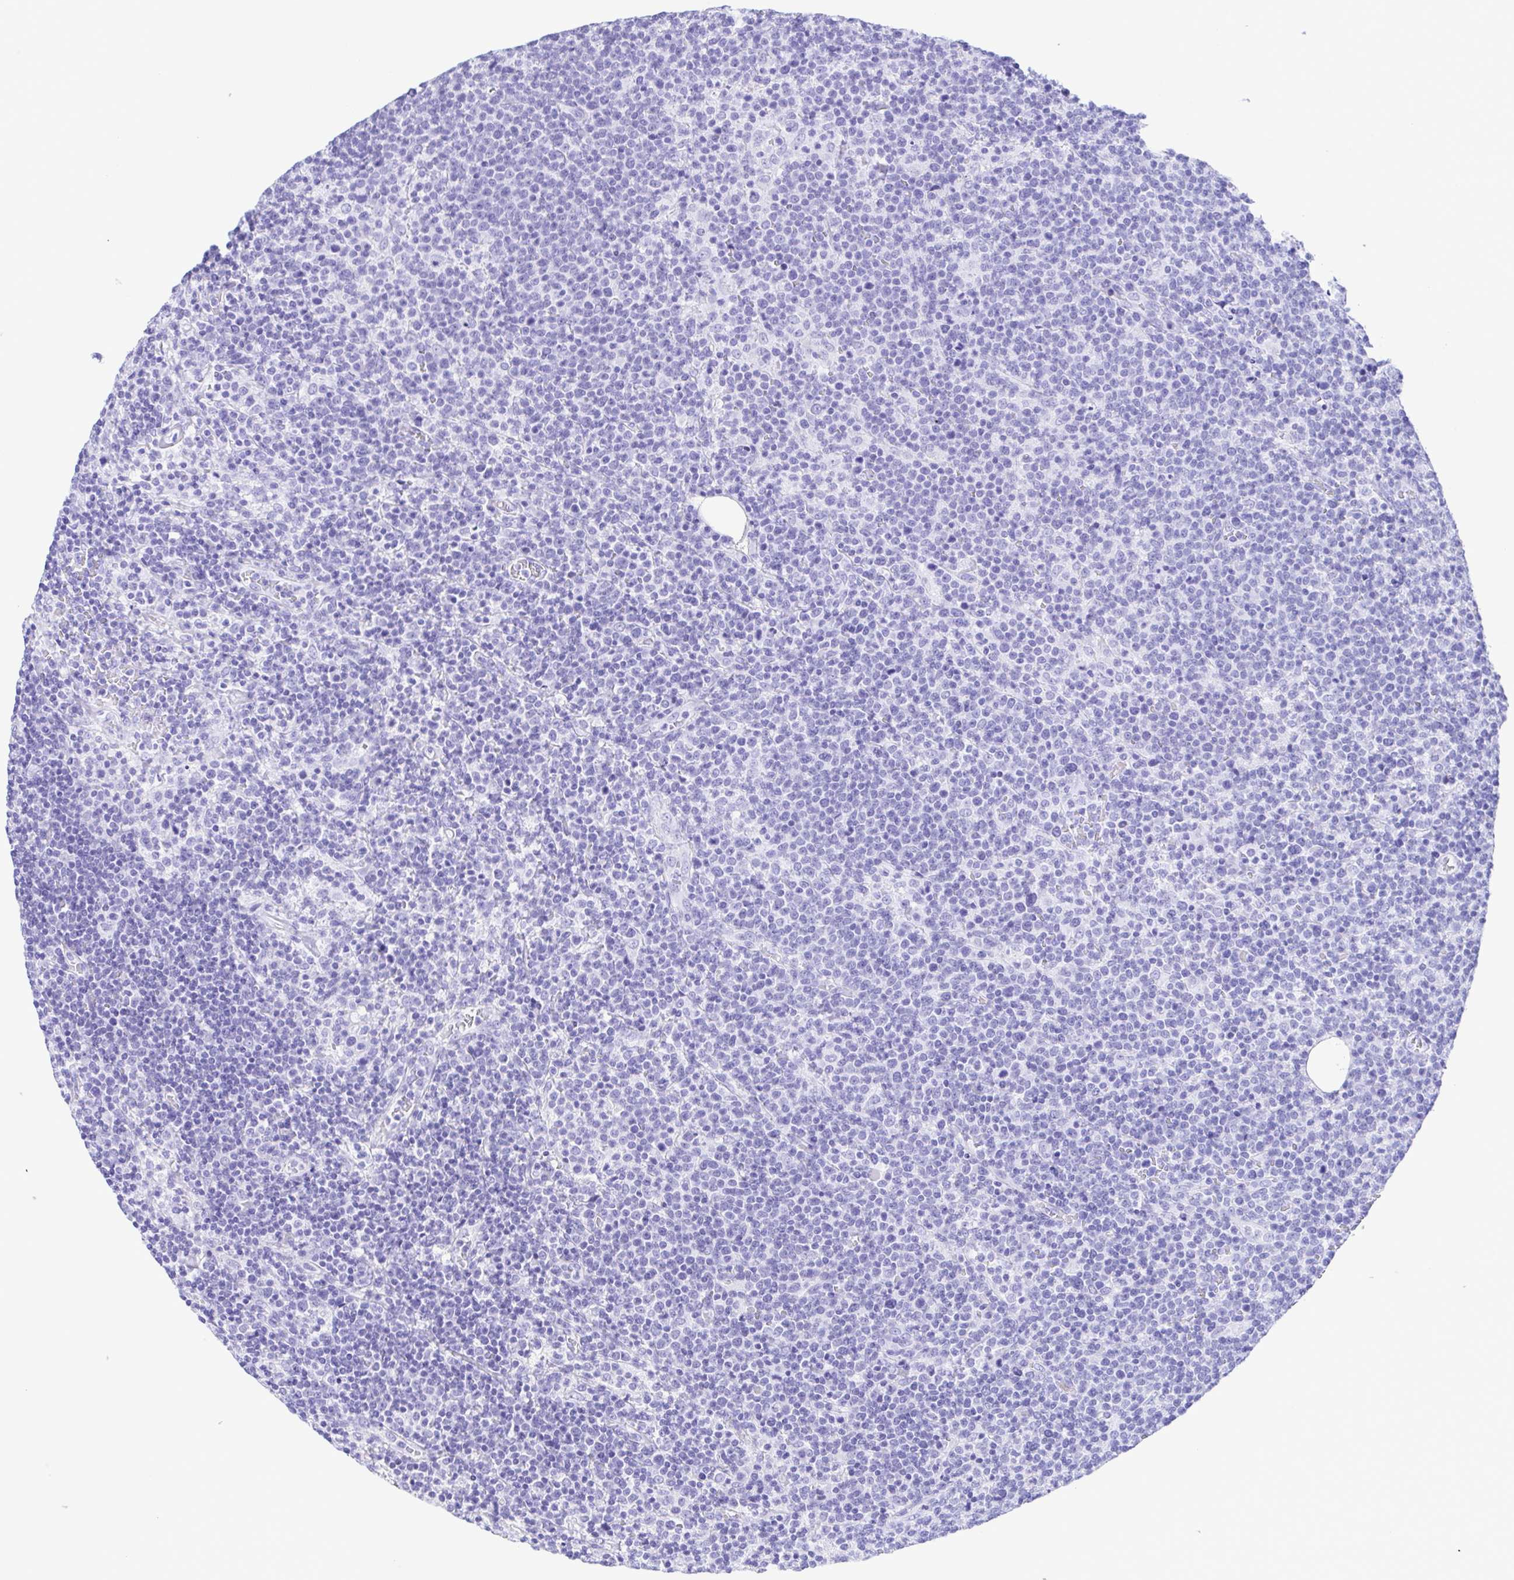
{"staining": {"intensity": "negative", "quantity": "none", "location": "none"}, "tissue": "lymphoma", "cell_type": "Tumor cells", "image_type": "cancer", "snomed": [{"axis": "morphology", "description": "Malignant lymphoma, non-Hodgkin's type, High grade"}, {"axis": "topography", "description": "Lymph node"}], "caption": "IHC image of human lymphoma stained for a protein (brown), which displays no positivity in tumor cells.", "gene": "TGM3", "patient": {"sex": "male", "age": 61}}